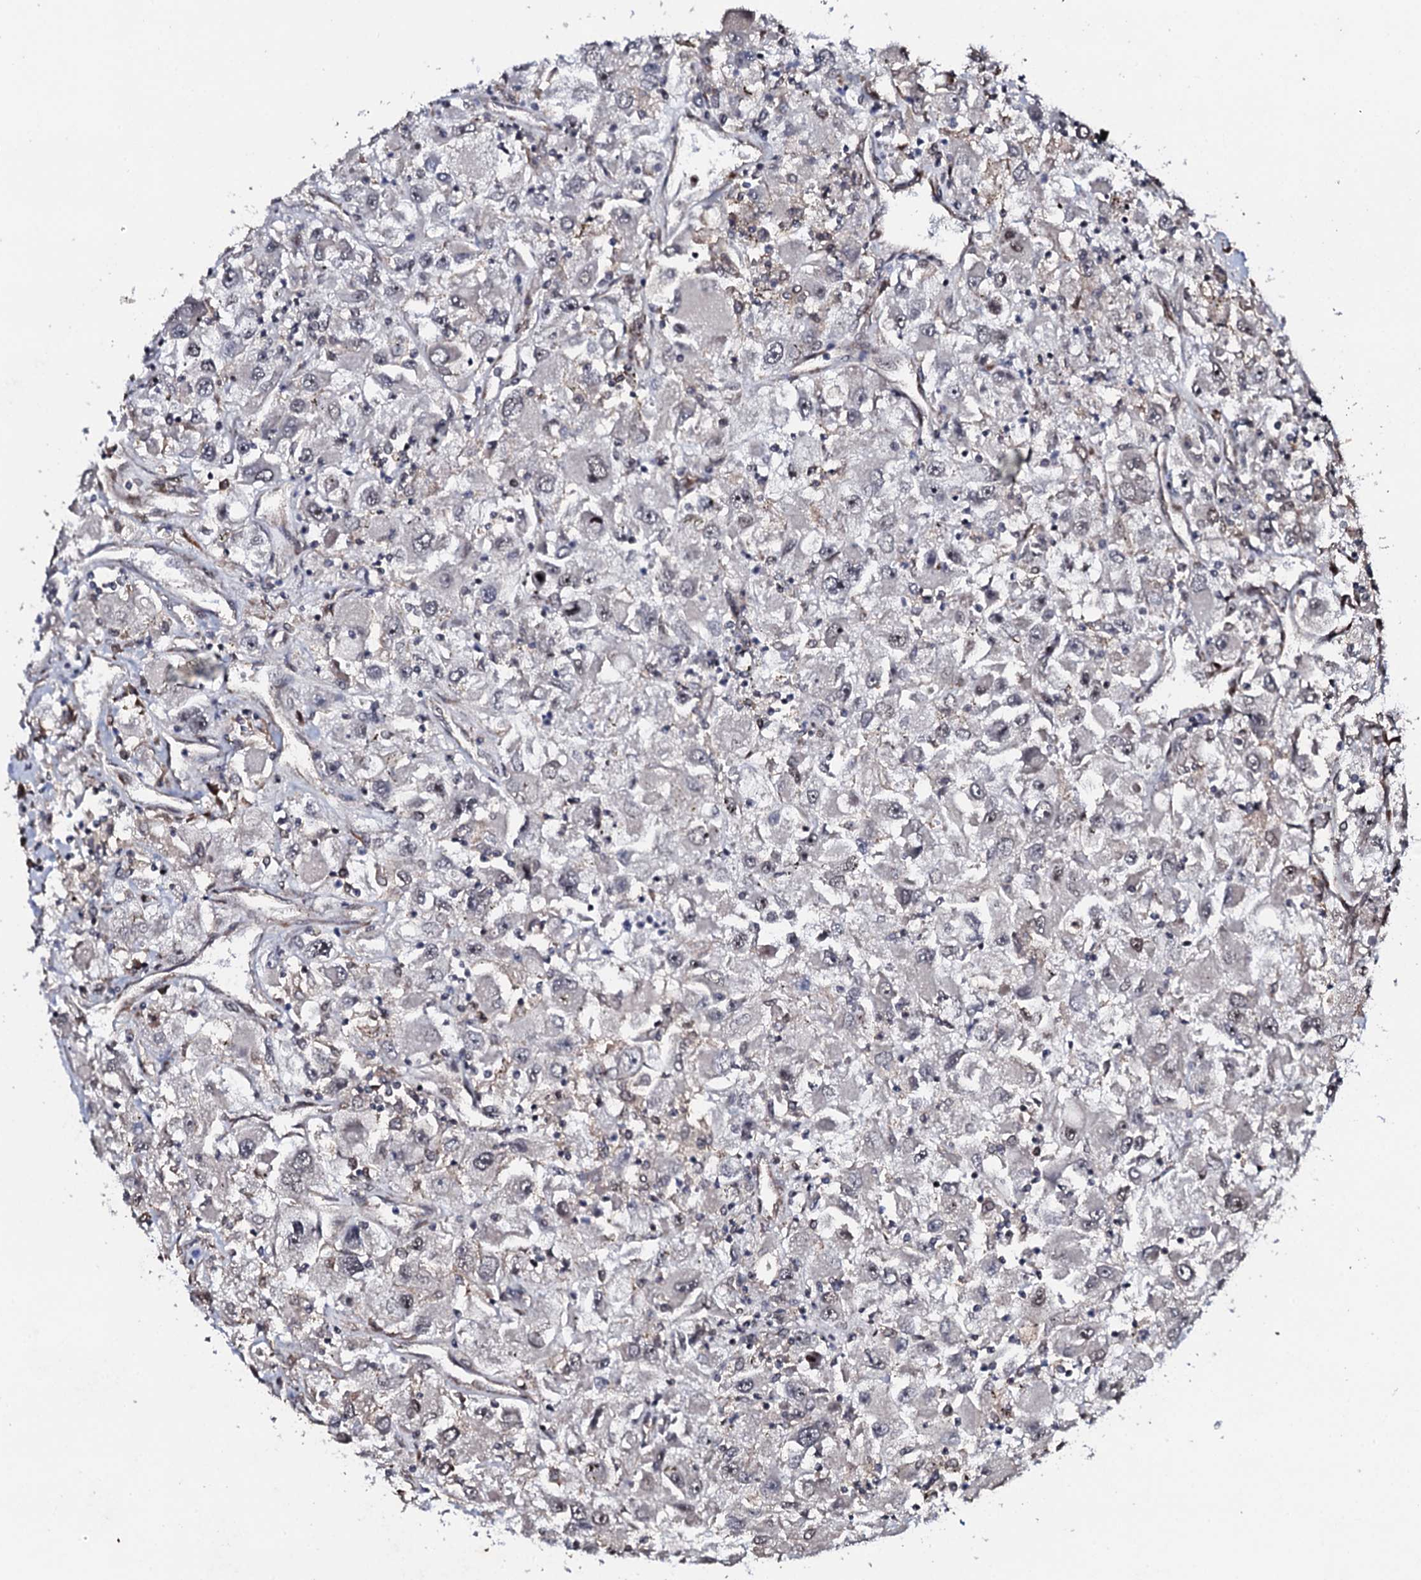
{"staining": {"intensity": "negative", "quantity": "none", "location": "none"}, "tissue": "renal cancer", "cell_type": "Tumor cells", "image_type": "cancer", "snomed": [{"axis": "morphology", "description": "Adenocarcinoma, NOS"}, {"axis": "topography", "description": "Kidney"}], "caption": "Immunohistochemistry photomicrograph of neoplastic tissue: human renal adenocarcinoma stained with DAB (3,3'-diaminobenzidine) displays no significant protein positivity in tumor cells.", "gene": "FAM111A", "patient": {"sex": "female", "age": 52}}